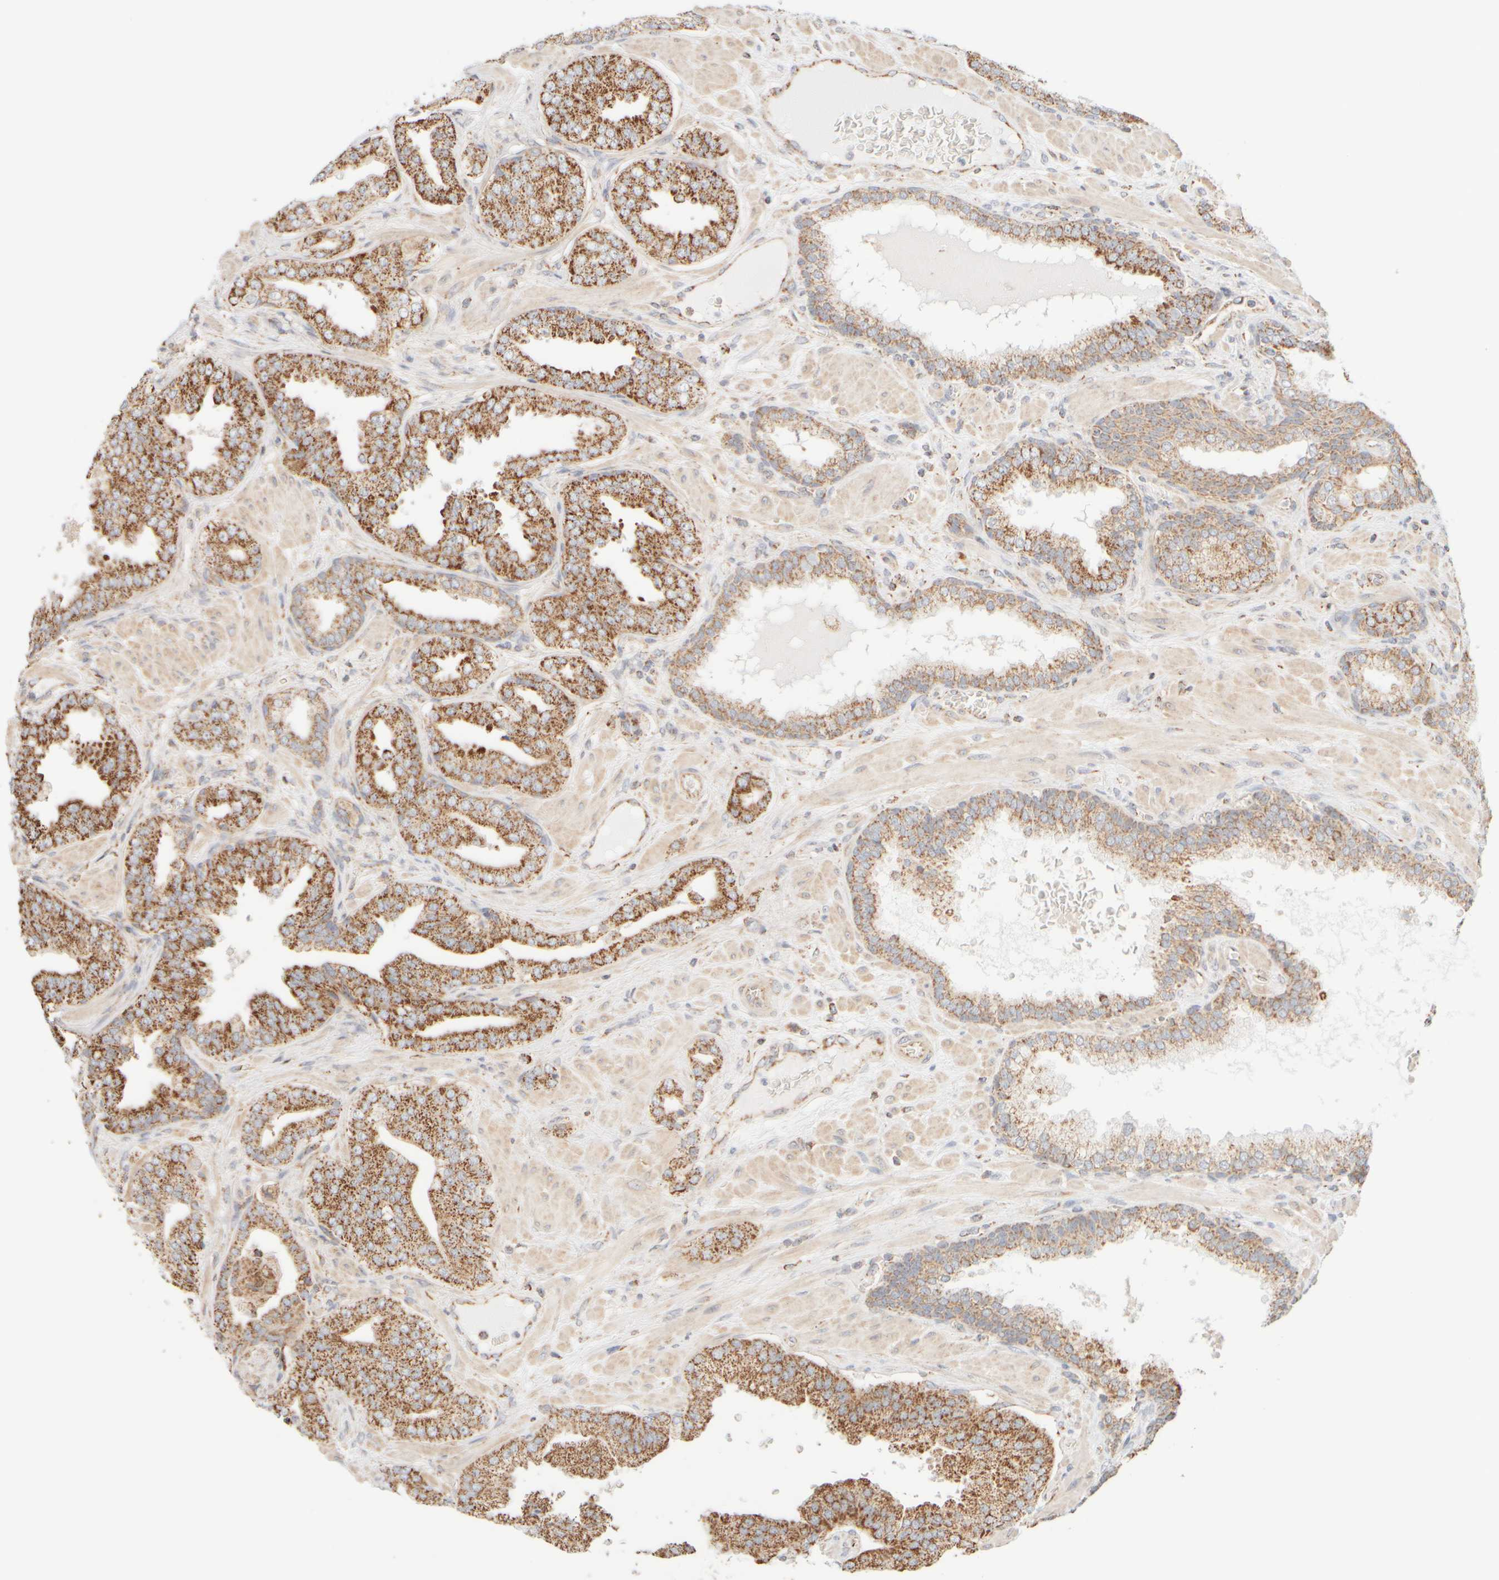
{"staining": {"intensity": "moderate", "quantity": ">75%", "location": "cytoplasmic/membranous"}, "tissue": "prostate cancer", "cell_type": "Tumor cells", "image_type": "cancer", "snomed": [{"axis": "morphology", "description": "Adenocarcinoma, Low grade"}, {"axis": "topography", "description": "Prostate"}], "caption": "Immunohistochemical staining of prostate cancer demonstrates moderate cytoplasmic/membranous protein positivity in about >75% of tumor cells.", "gene": "APBB2", "patient": {"sex": "male", "age": 62}}